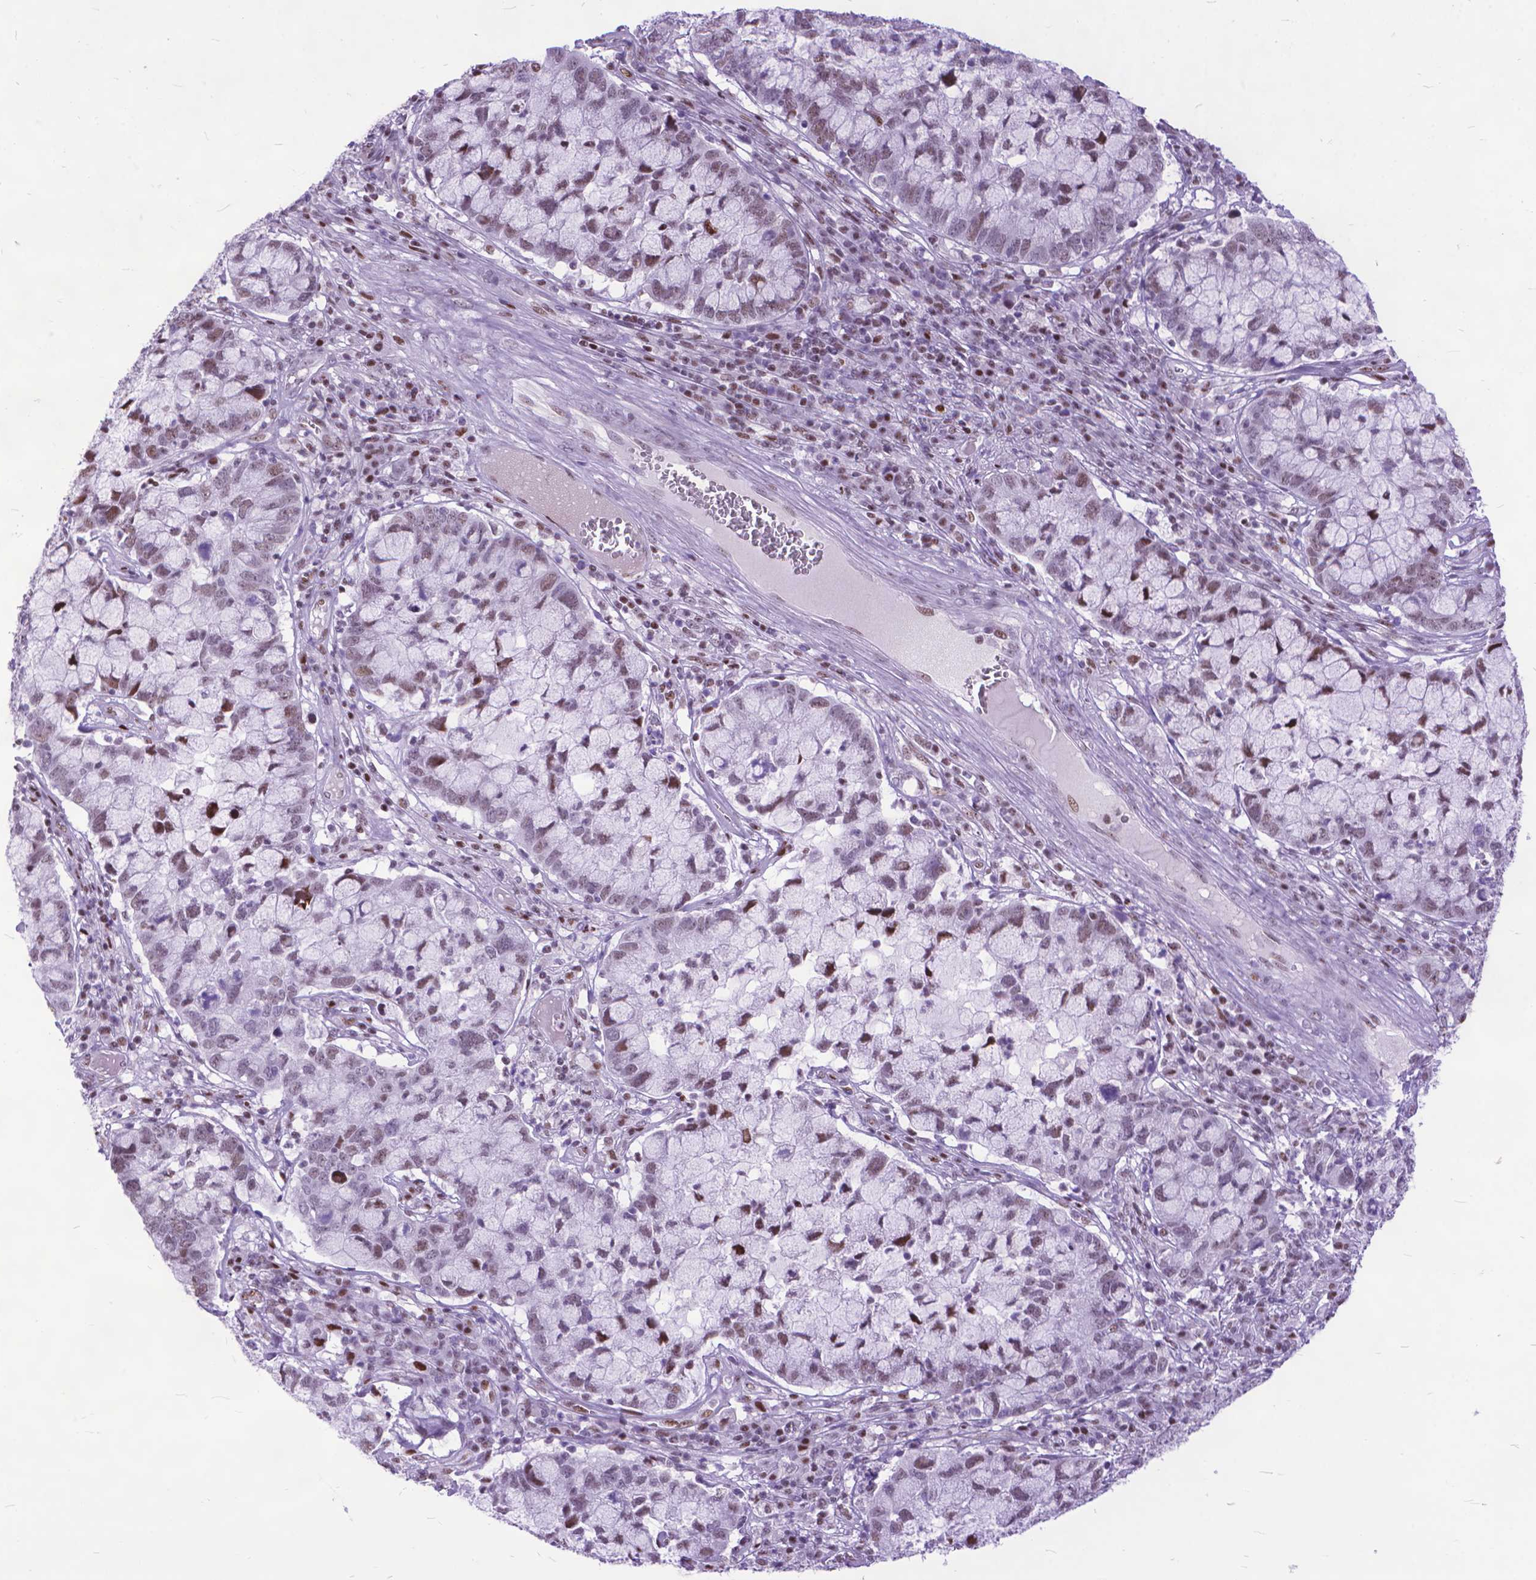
{"staining": {"intensity": "weak", "quantity": "25%-75%", "location": "nuclear"}, "tissue": "cervical cancer", "cell_type": "Tumor cells", "image_type": "cancer", "snomed": [{"axis": "morphology", "description": "Adenocarcinoma, NOS"}, {"axis": "topography", "description": "Cervix"}], "caption": "Cervical cancer stained with DAB (3,3'-diaminobenzidine) immunohistochemistry (IHC) shows low levels of weak nuclear expression in about 25%-75% of tumor cells.", "gene": "POLE4", "patient": {"sex": "female", "age": 40}}